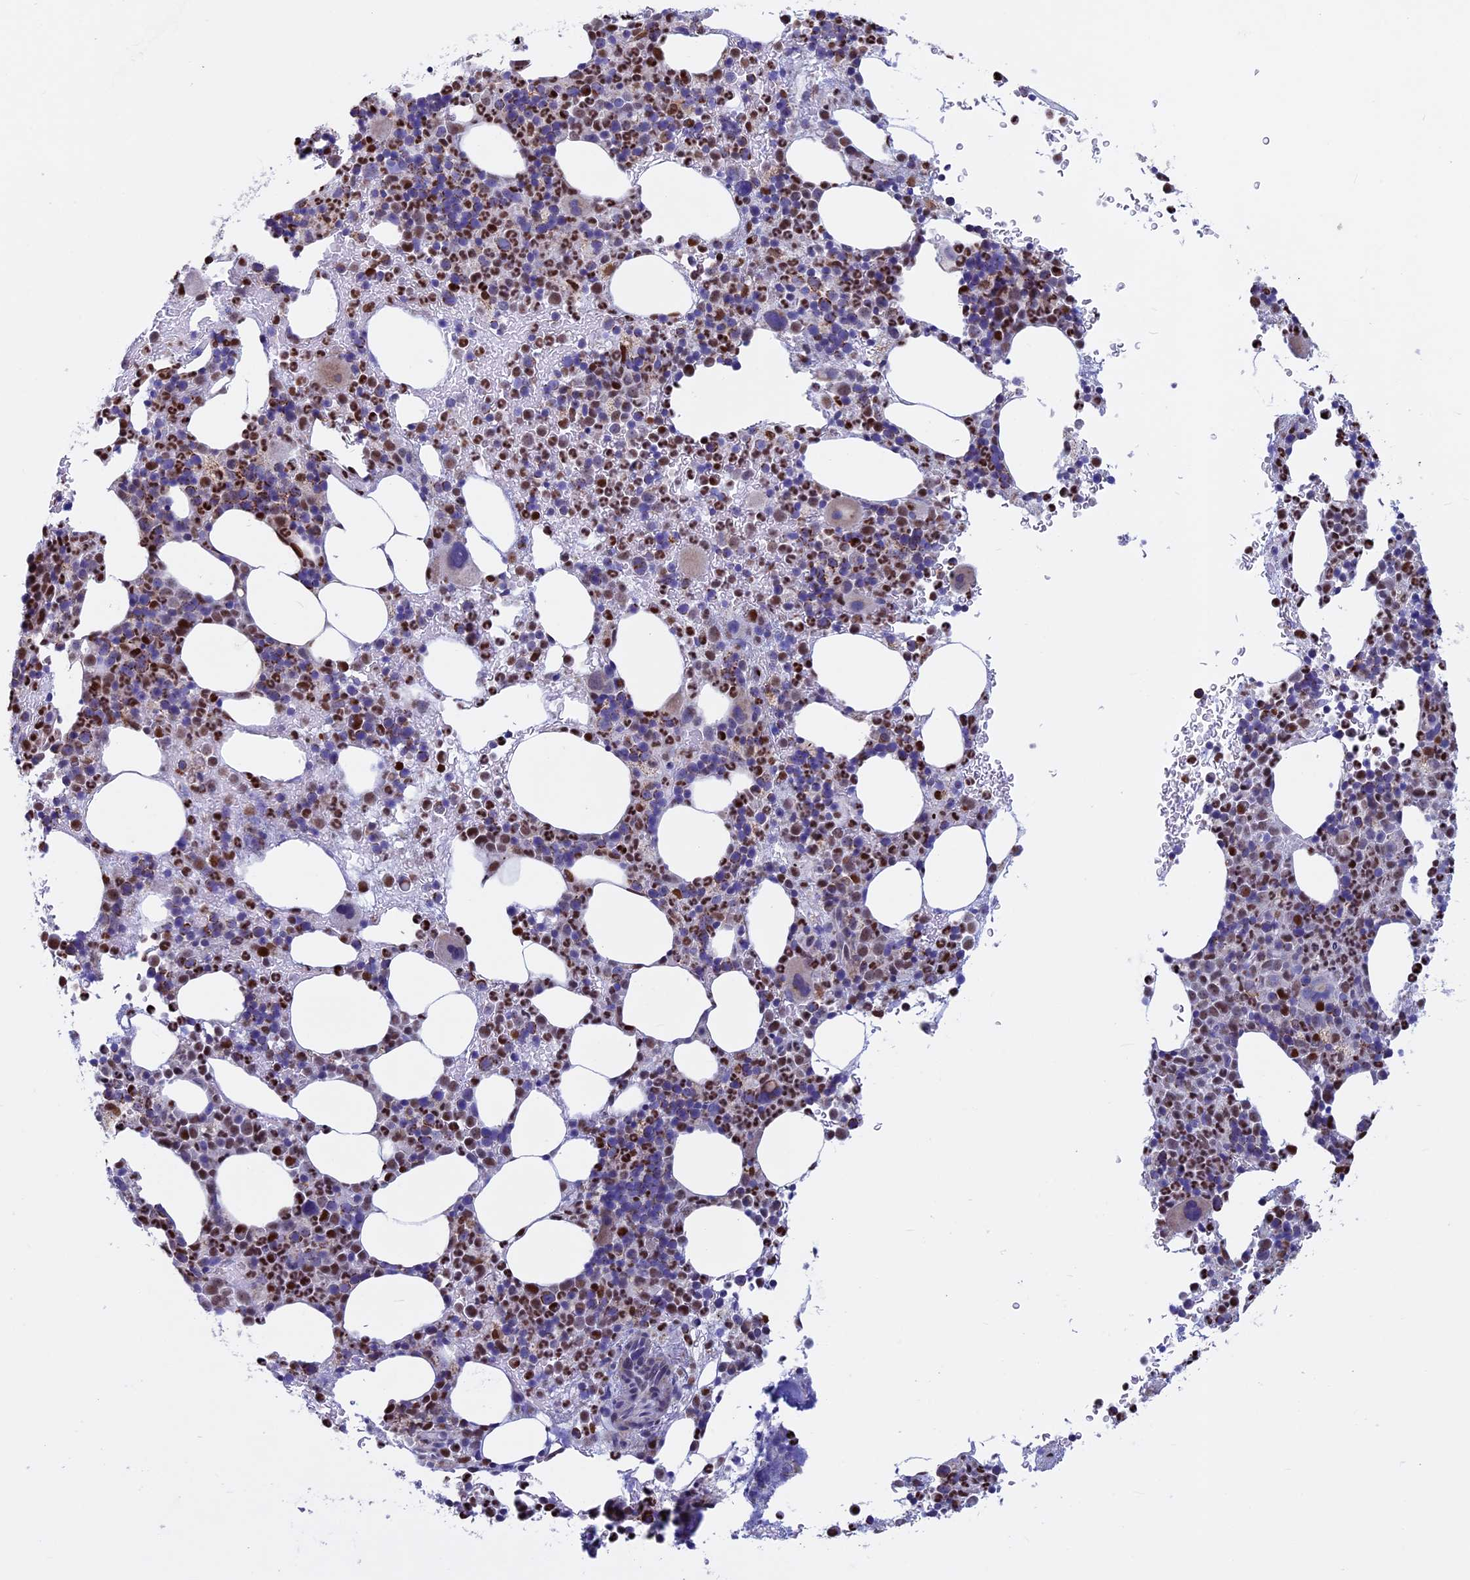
{"staining": {"intensity": "moderate", "quantity": "<25%", "location": "cytoplasmic/membranous,nuclear"}, "tissue": "bone marrow", "cell_type": "Hematopoietic cells", "image_type": "normal", "snomed": [{"axis": "morphology", "description": "Normal tissue, NOS"}, {"axis": "topography", "description": "Bone marrow"}], "caption": "IHC image of benign bone marrow: human bone marrow stained using immunohistochemistry (IHC) exhibits low levels of moderate protein expression localized specifically in the cytoplasmic/membranous,nuclear of hematopoietic cells, appearing as a cytoplasmic/membranous,nuclear brown color.", "gene": "ACSS1", "patient": {"sex": "female", "age": 82}}